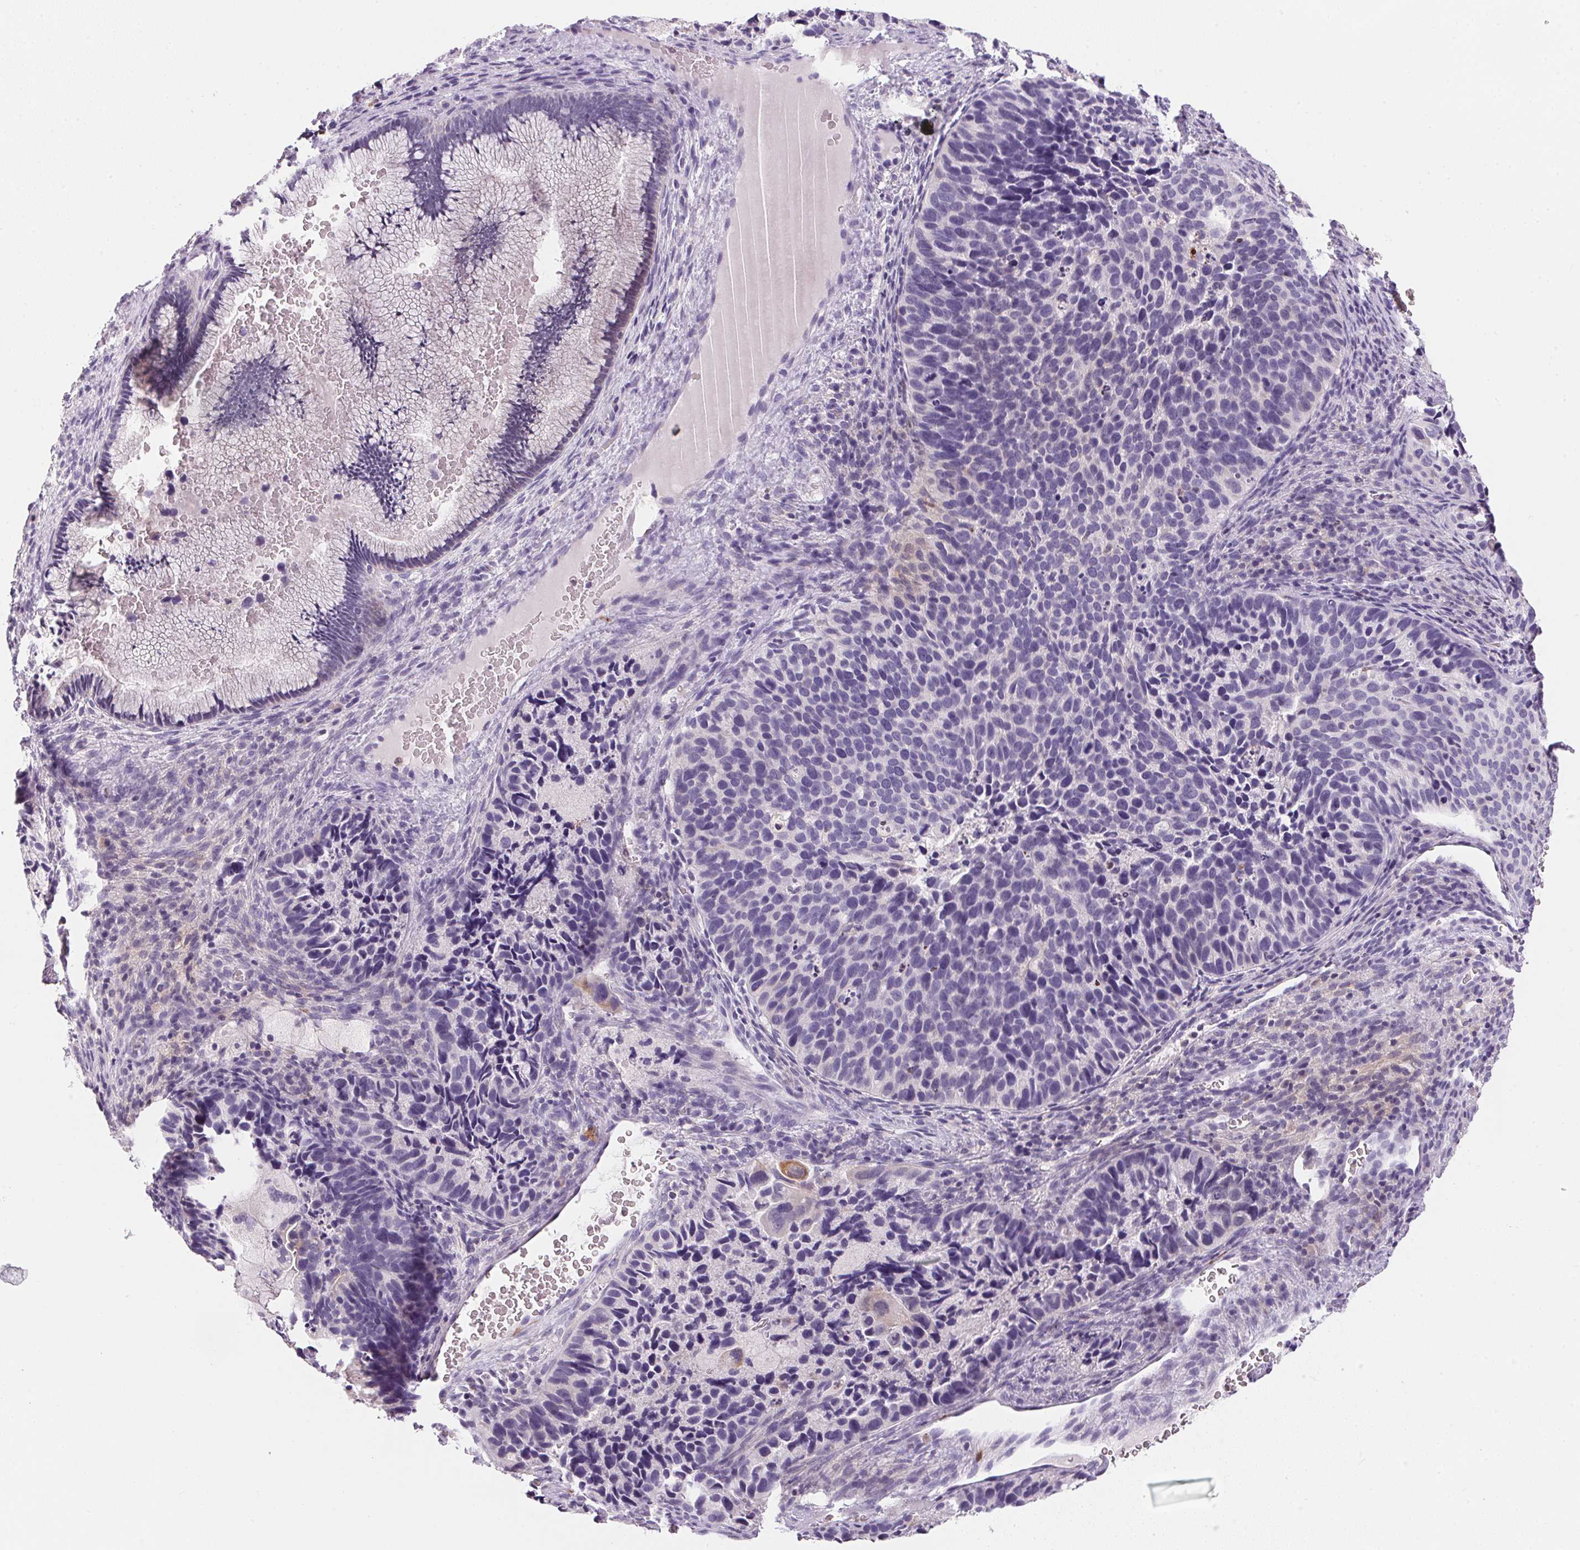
{"staining": {"intensity": "negative", "quantity": "none", "location": "none"}, "tissue": "cervical cancer", "cell_type": "Tumor cells", "image_type": "cancer", "snomed": [{"axis": "morphology", "description": "Squamous cell carcinoma, NOS"}, {"axis": "topography", "description": "Cervix"}], "caption": "This is a image of IHC staining of cervical cancer (squamous cell carcinoma), which shows no positivity in tumor cells.", "gene": "ECPAS", "patient": {"sex": "female", "age": 38}}